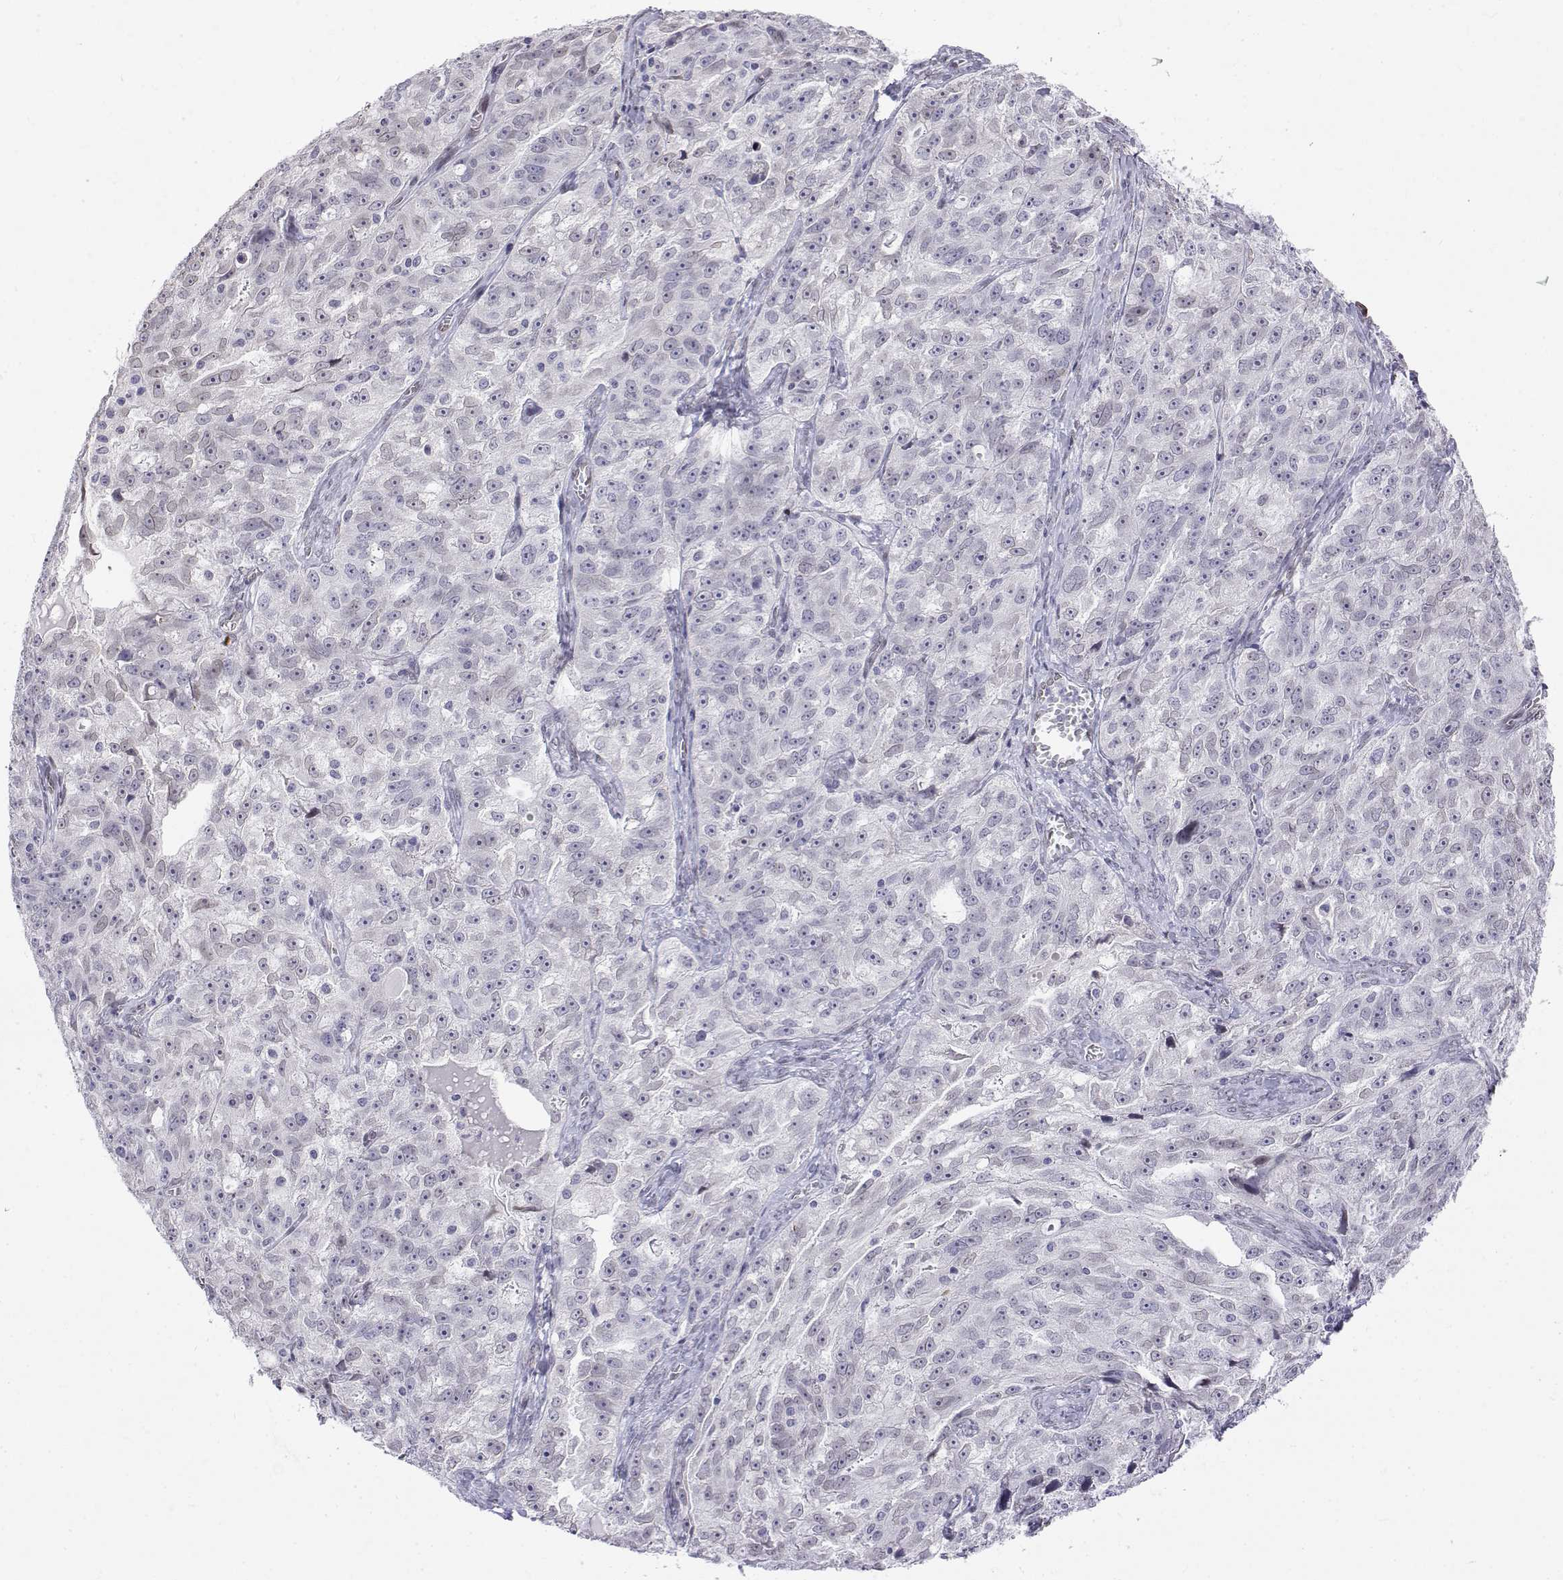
{"staining": {"intensity": "negative", "quantity": "none", "location": "none"}, "tissue": "ovarian cancer", "cell_type": "Tumor cells", "image_type": "cancer", "snomed": [{"axis": "morphology", "description": "Cystadenocarcinoma, serous, NOS"}, {"axis": "topography", "description": "Ovary"}], "caption": "Tumor cells are negative for brown protein staining in ovarian cancer. (DAB (3,3'-diaminobenzidine) immunohistochemistry with hematoxylin counter stain).", "gene": "ZNF532", "patient": {"sex": "female", "age": 51}}